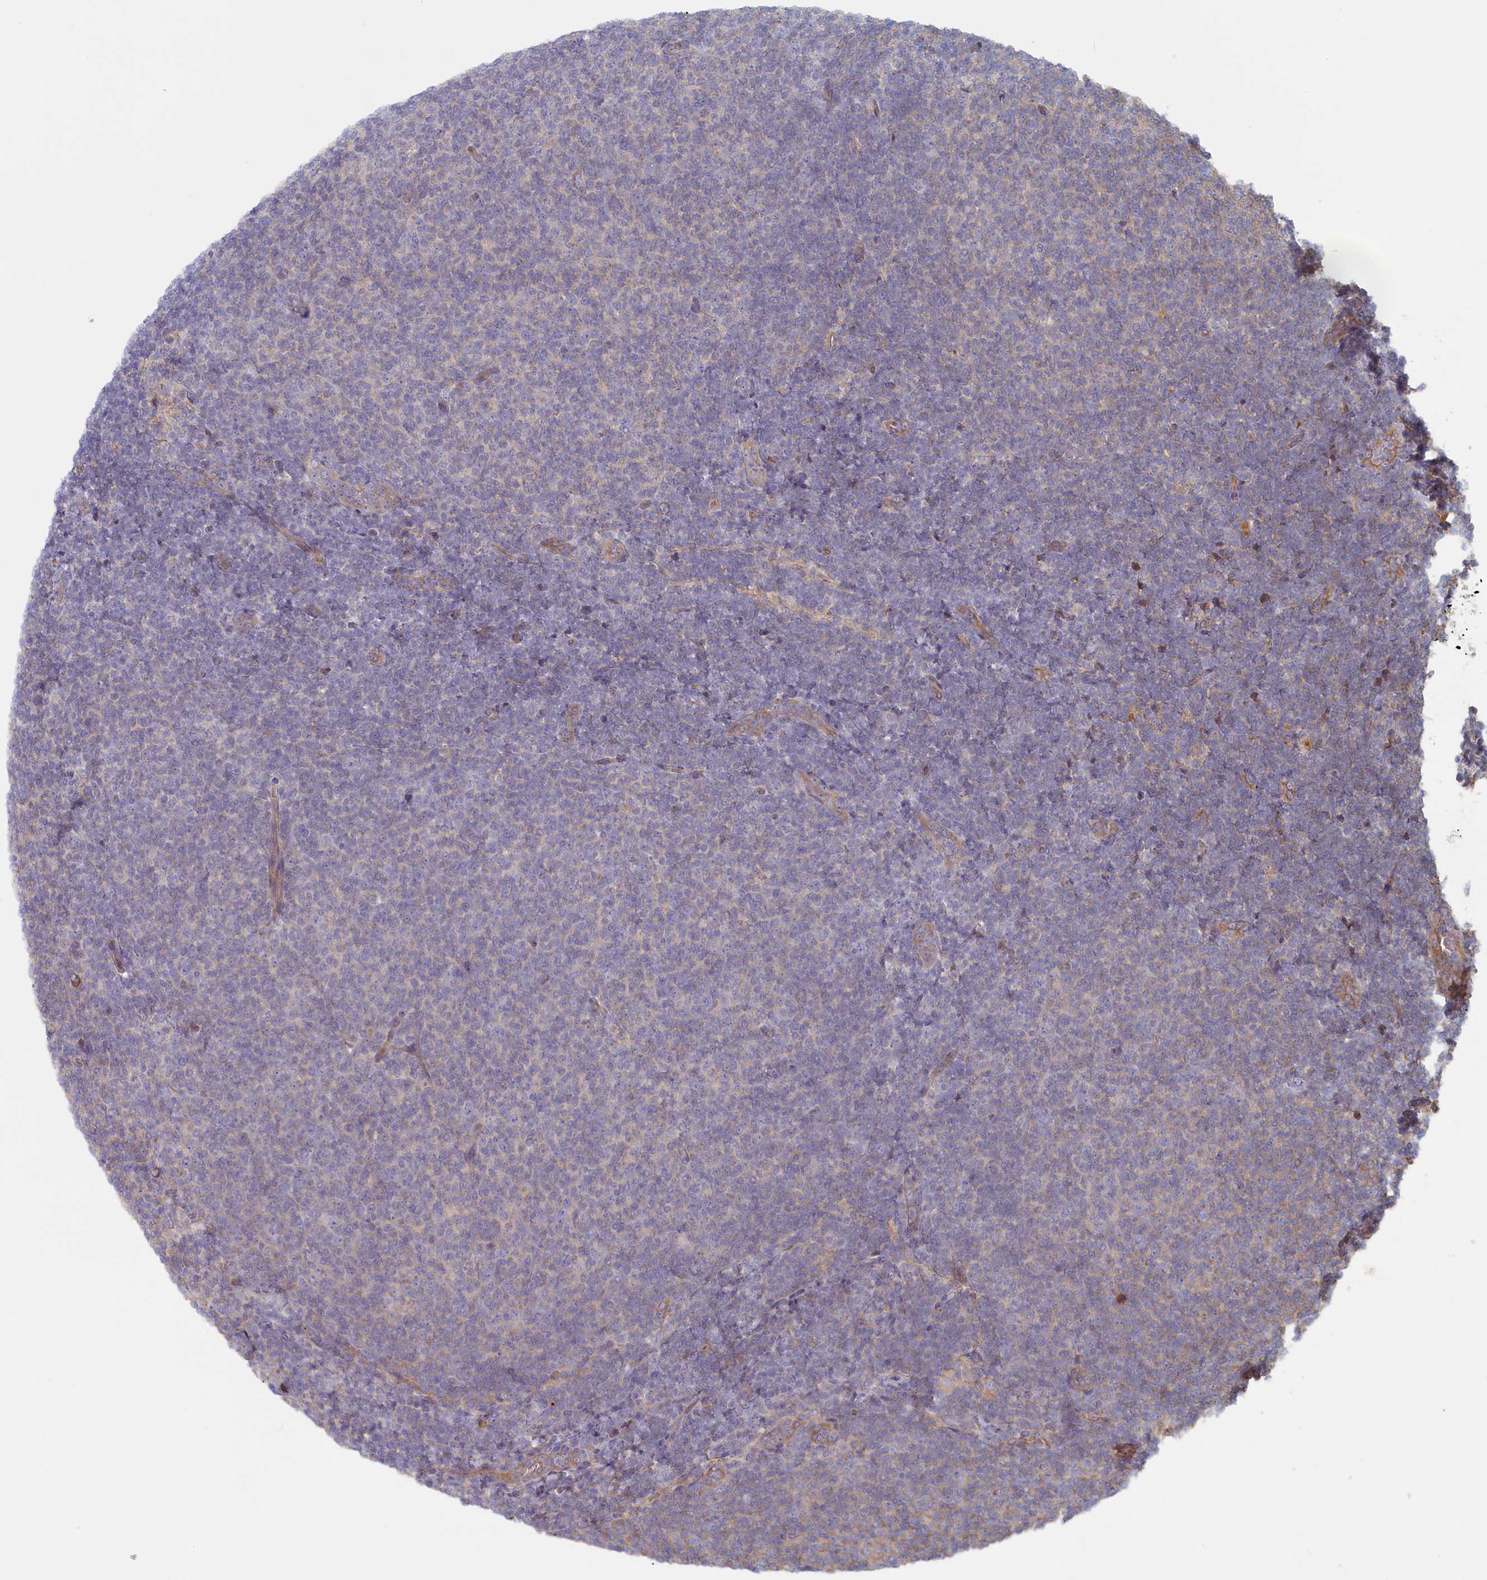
{"staining": {"intensity": "negative", "quantity": "none", "location": "none"}, "tissue": "lymphoma", "cell_type": "Tumor cells", "image_type": "cancer", "snomed": [{"axis": "morphology", "description": "Malignant lymphoma, non-Hodgkin's type, Low grade"}, {"axis": "topography", "description": "Lymph node"}], "caption": "Human lymphoma stained for a protein using IHC reveals no expression in tumor cells.", "gene": "STX16", "patient": {"sex": "male", "age": 66}}